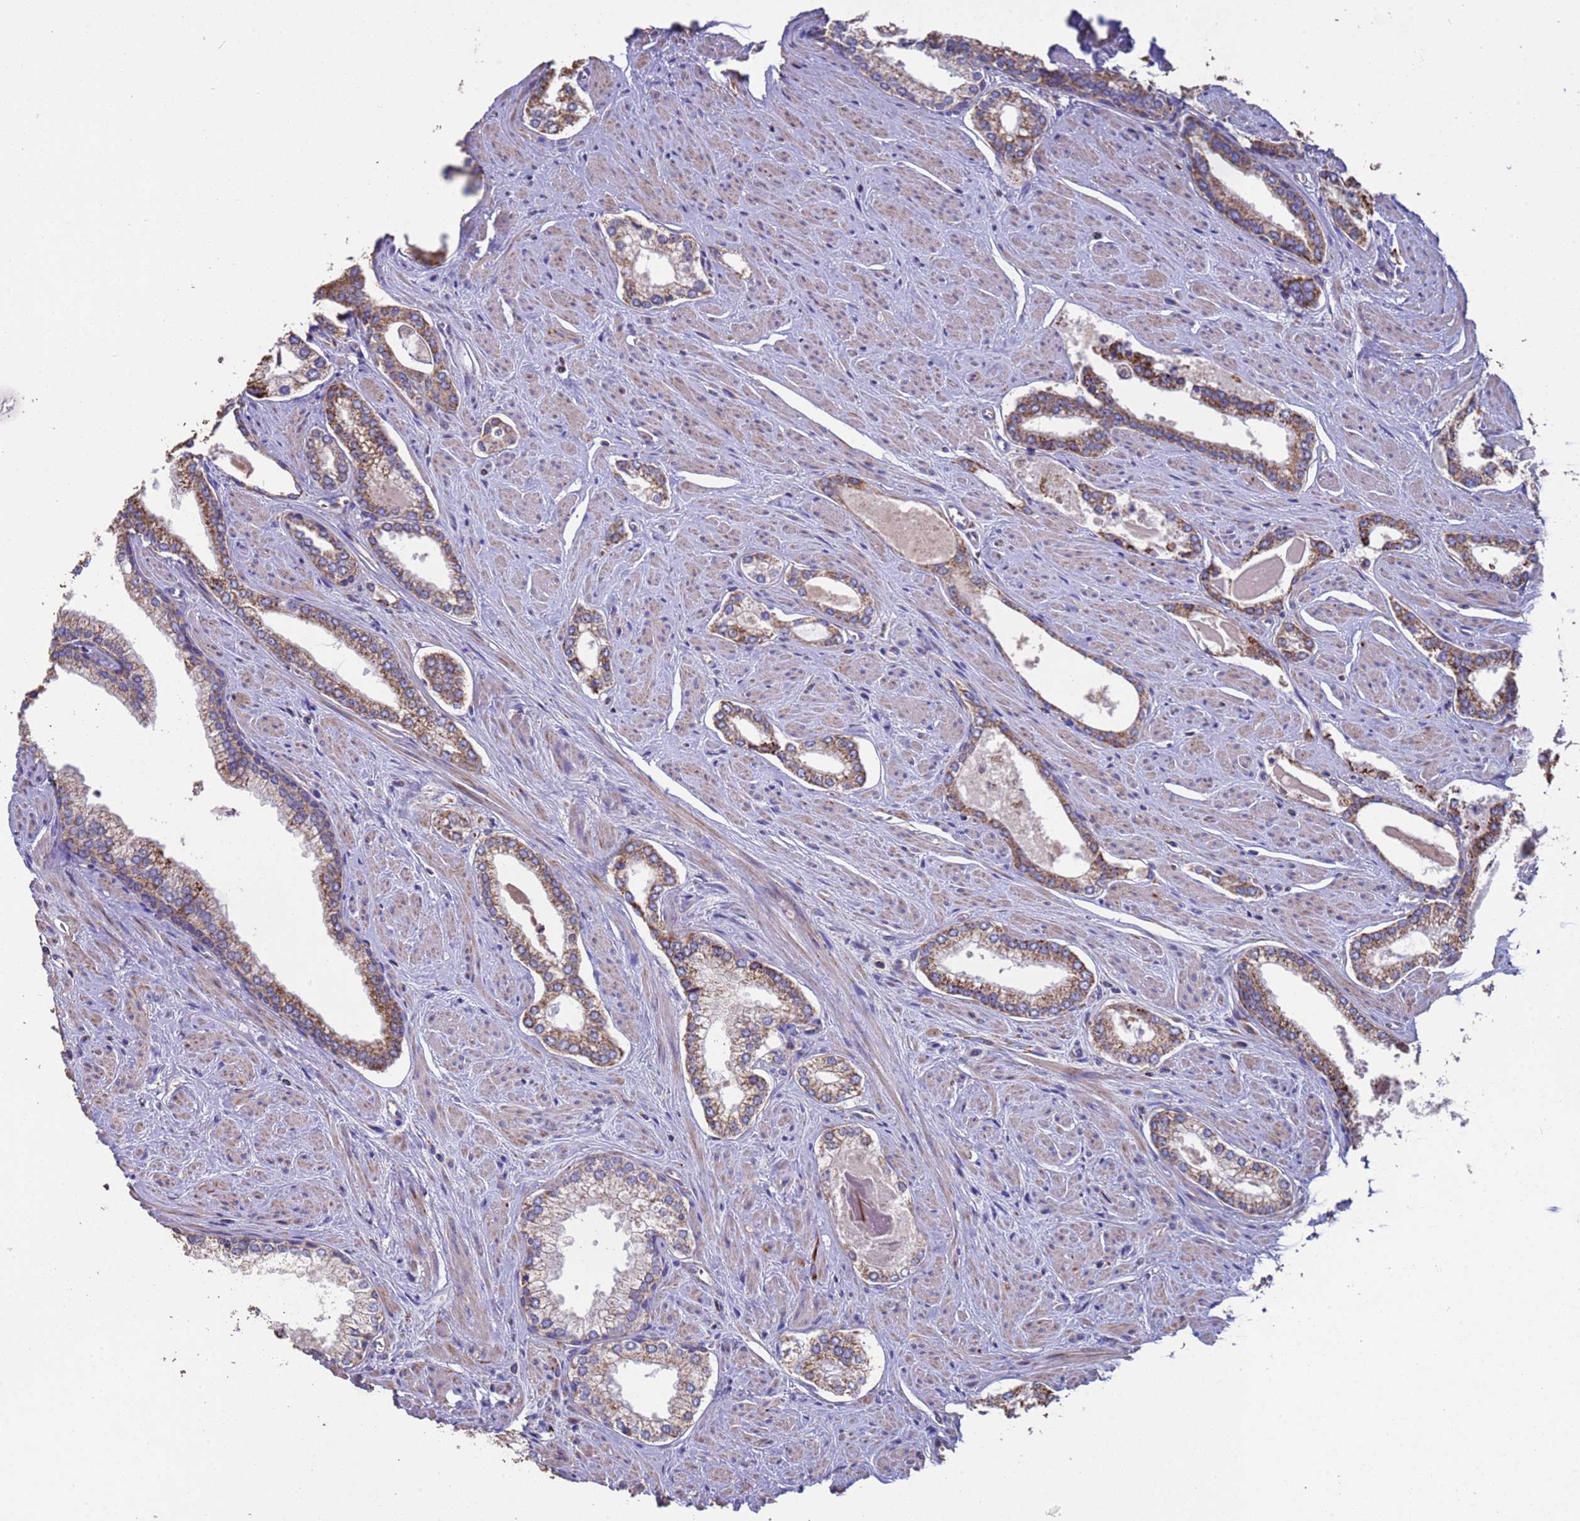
{"staining": {"intensity": "moderate", "quantity": ">75%", "location": "cytoplasmic/membranous"}, "tissue": "prostate cancer", "cell_type": "Tumor cells", "image_type": "cancer", "snomed": [{"axis": "morphology", "description": "Adenocarcinoma, Low grade"}, {"axis": "topography", "description": "Prostate and seminal vesicle, NOS"}], "caption": "Immunohistochemistry (IHC) histopathology image of neoplastic tissue: human adenocarcinoma (low-grade) (prostate) stained using immunohistochemistry (IHC) demonstrates medium levels of moderate protein expression localized specifically in the cytoplasmic/membranous of tumor cells, appearing as a cytoplasmic/membranous brown color.", "gene": "ZNFX1", "patient": {"sex": "male", "age": 60}}